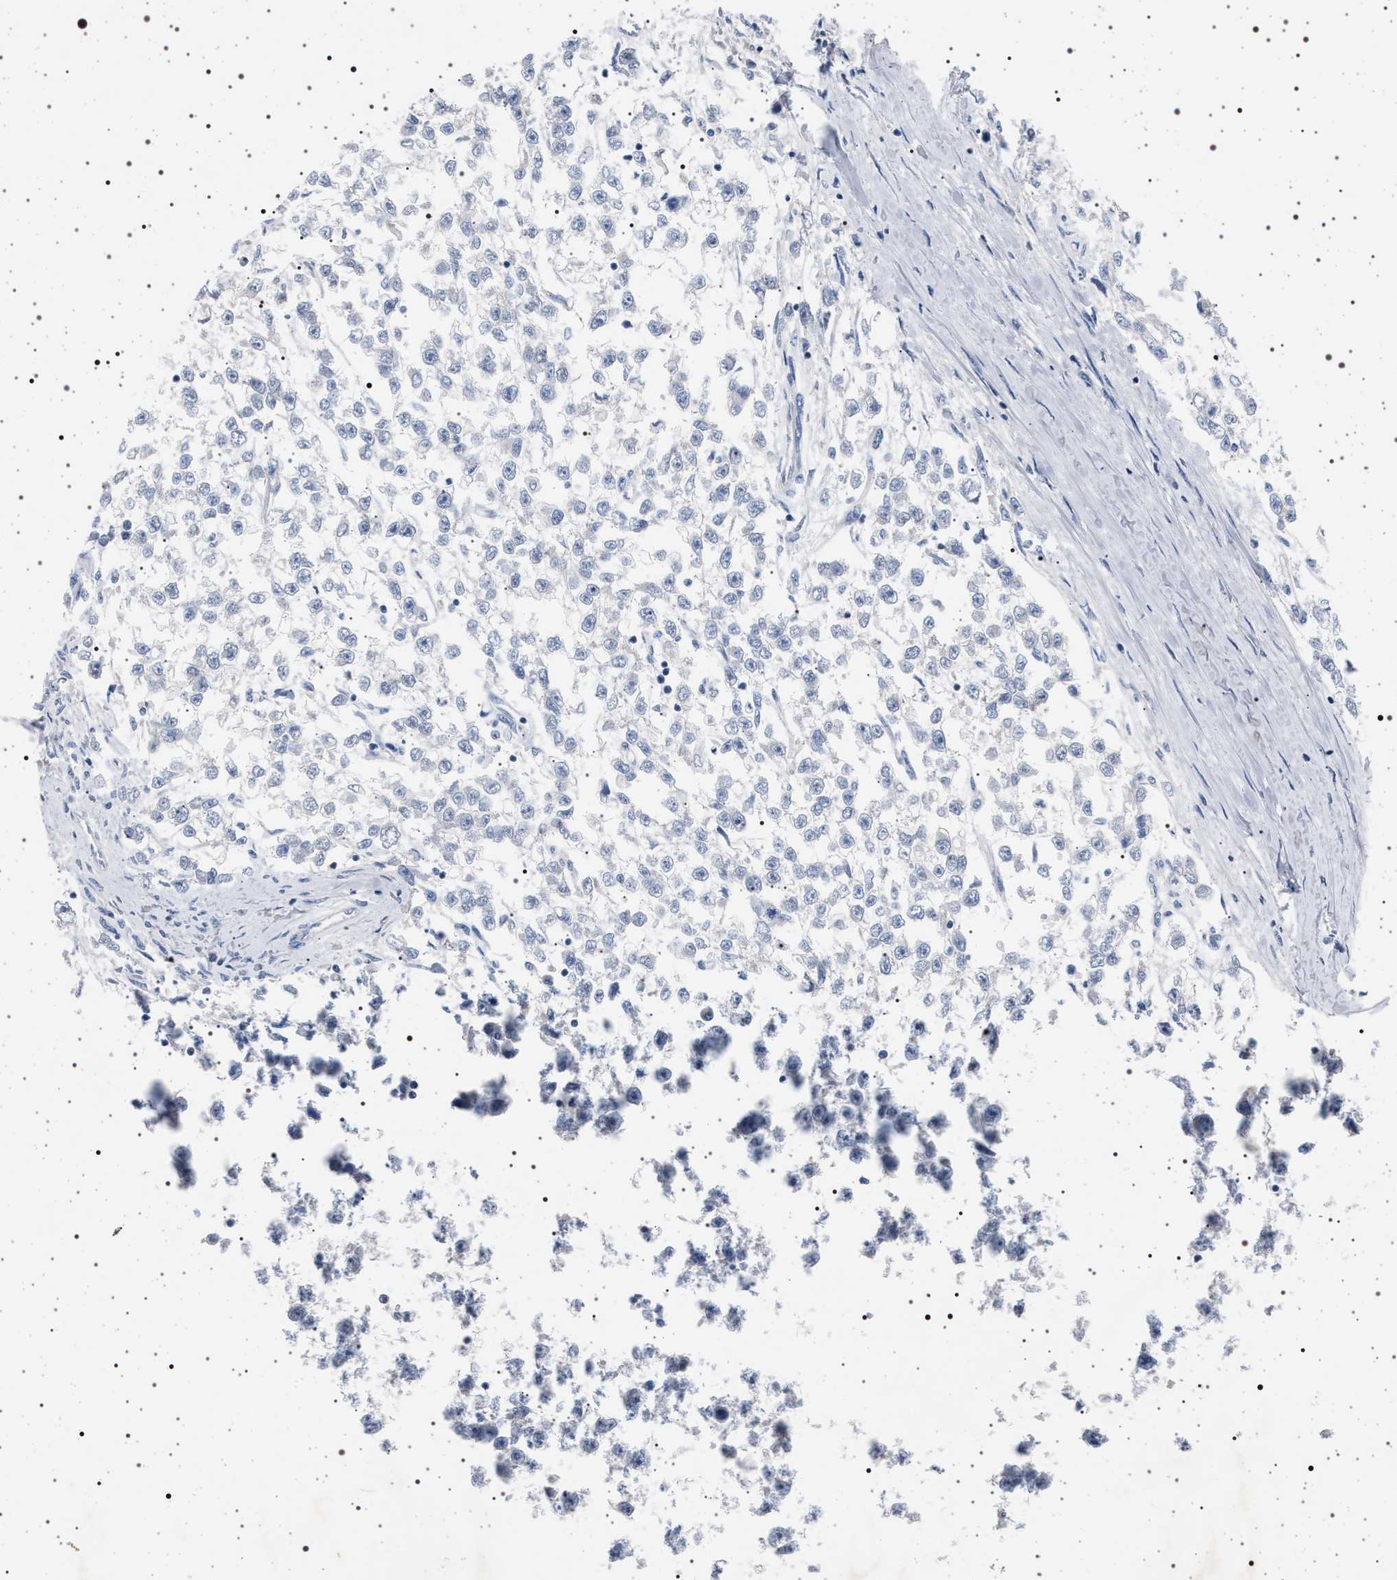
{"staining": {"intensity": "negative", "quantity": "none", "location": "none"}, "tissue": "testis cancer", "cell_type": "Tumor cells", "image_type": "cancer", "snomed": [{"axis": "morphology", "description": "Seminoma, NOS"}, {"axis": "morphology", "description": "Carcinoma, Embryonal, NOS"}, {"axis": "topography", "description": "Testis"}], "caption": "Immunohistochemical staining of human testis embryonal carcinoma shows no significant staining in tumor cells.", "gene": "NAT9", "patient": {"sex": "male", "age": 51}}